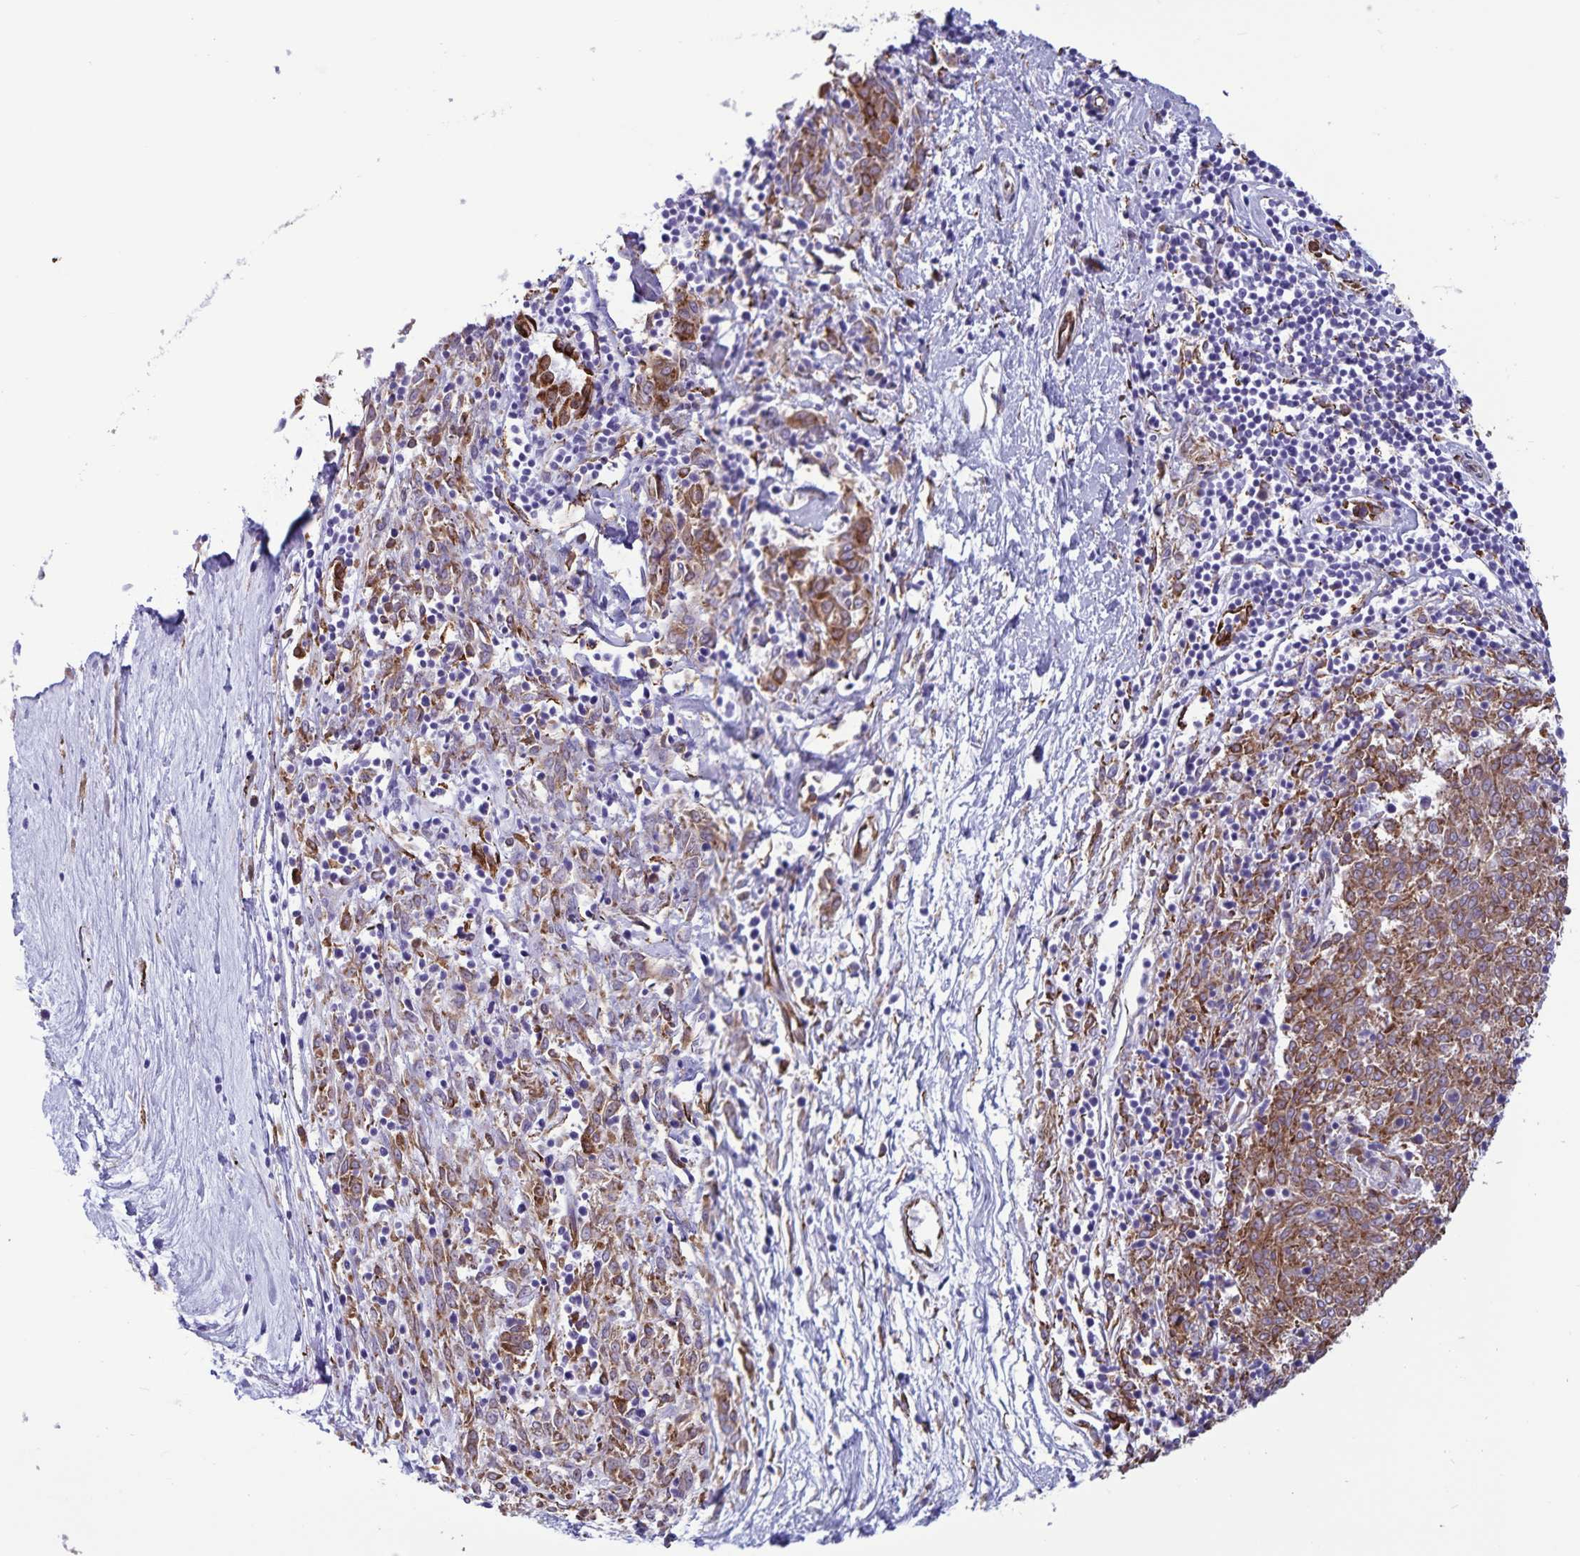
{"staining": {"intensity": "moderate", "quantity": ">75%", "location": "cytoplasmic/membranous"}, "tissue": "melanoma", "cell_type": "Tumor cells", "image_type": "cancer", "snomed": [{"axis": "morphology", "description": "Malignant melanoma, NOS"}, {"axis": "topography", "description": "Skin"}], "caption": "IHC photomicrograph of neoplastic tissue: human melanoma stained using immunohistochemistry shows medium levels of moderate protein expression localized specifically in the cytoplasmic/membranous of tumor cells, appearing as a cytoplasmic/membranous brown color.", "gene": "RCN1", "patient": {"sex": "female", "age": 72}}